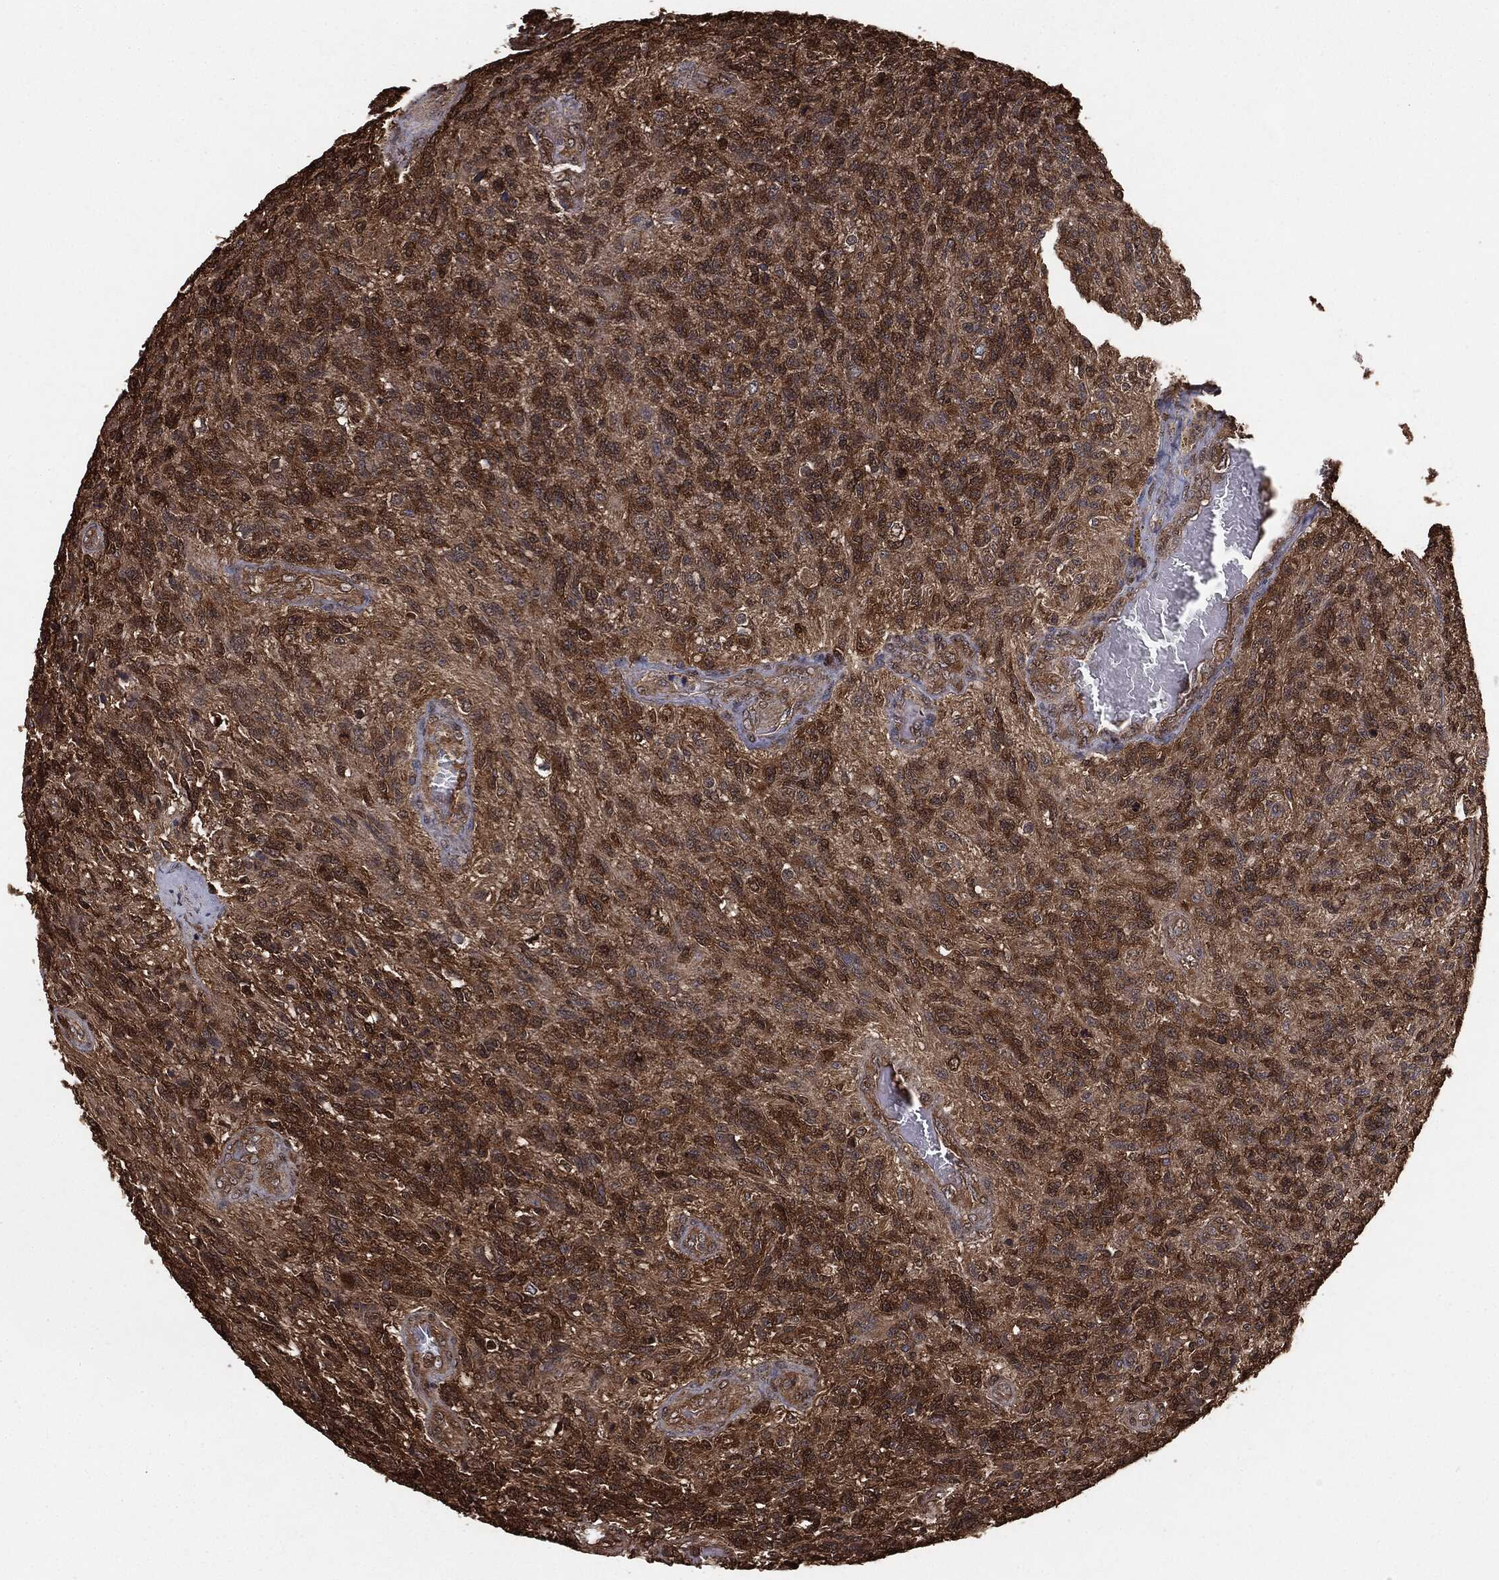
{"staining": {"intensity": "strong", "quantity": ">75%", "location": "cytoplasmic/membranous"}, "tissue": "glioma", "cell_type": "Tumor cells", "image_type": "cancer", "snomed": [{"axis": "morphology", "description": "Glioma, malignant, High grade"}, {"axis": "topography", "description": "Brain"}], "caption": "This histopathology image reveals immunohistochemistry staining of malignant glioma (high-grade), with high strong cytoplasmic/membranous positivity in approximately >75% of tumor cells.", "gene": "NME1", "patient": {"sex": "male", "age": 56}}